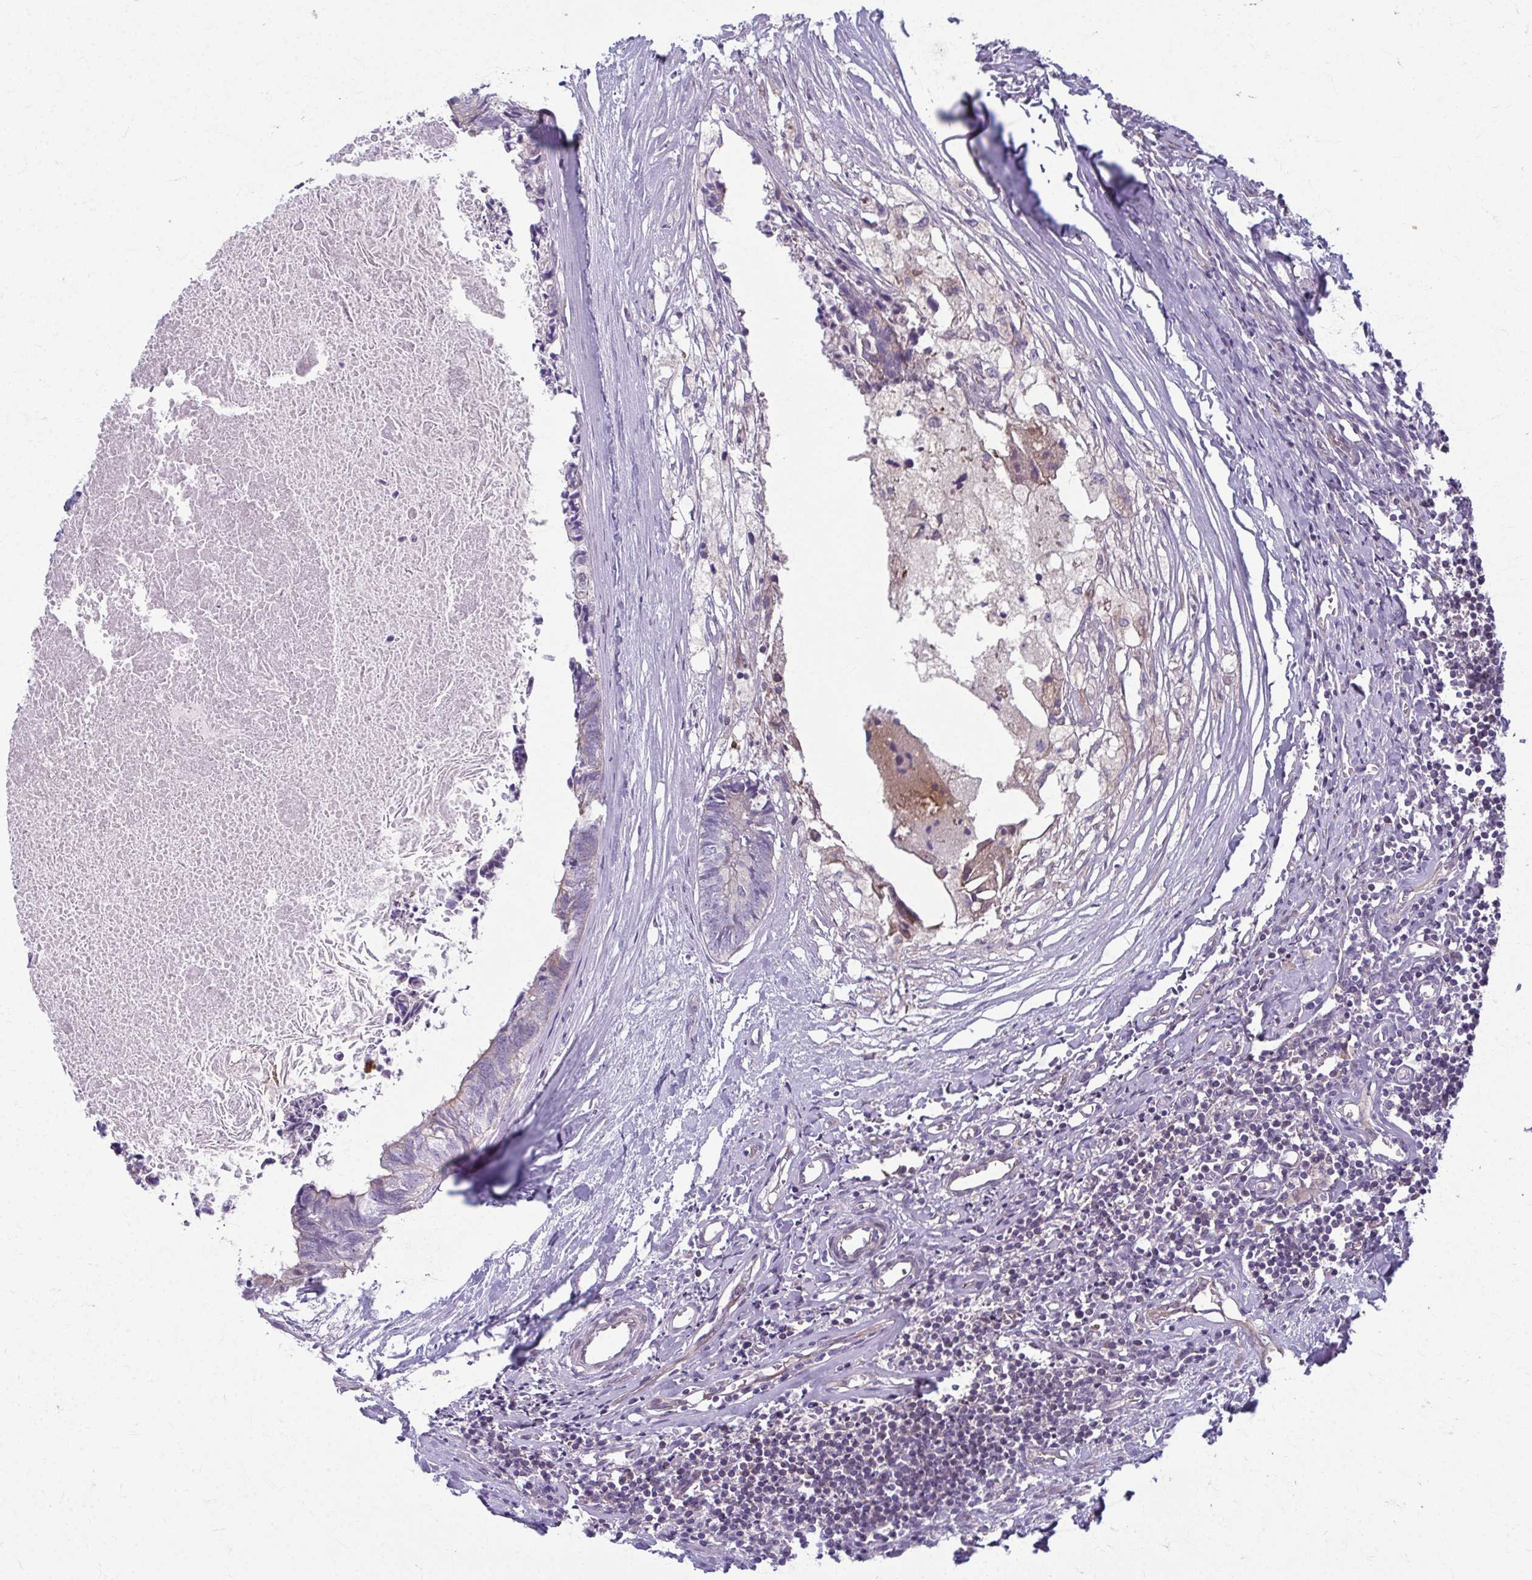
{"staining": {"intensity": "negative", "quantity": "none", "location": "none"}, "tissue": "colorectal cancer", "cell_type": "Tumor cells", "image_type": "cancer", "snomed": [{"axis": "morphology", "description": "Adenocarcinoma, NOS"}, {"axis": "topography", "description": "Colon"}, {"axis": "topography", "description": "Rectum"}], "caption": "This is an immunohistochemistry histopathology image of human colorectal cancer. There is no expression in tumor cells.", "gene": "EID2B", "patient": {"sex": "male", "age": 57}}